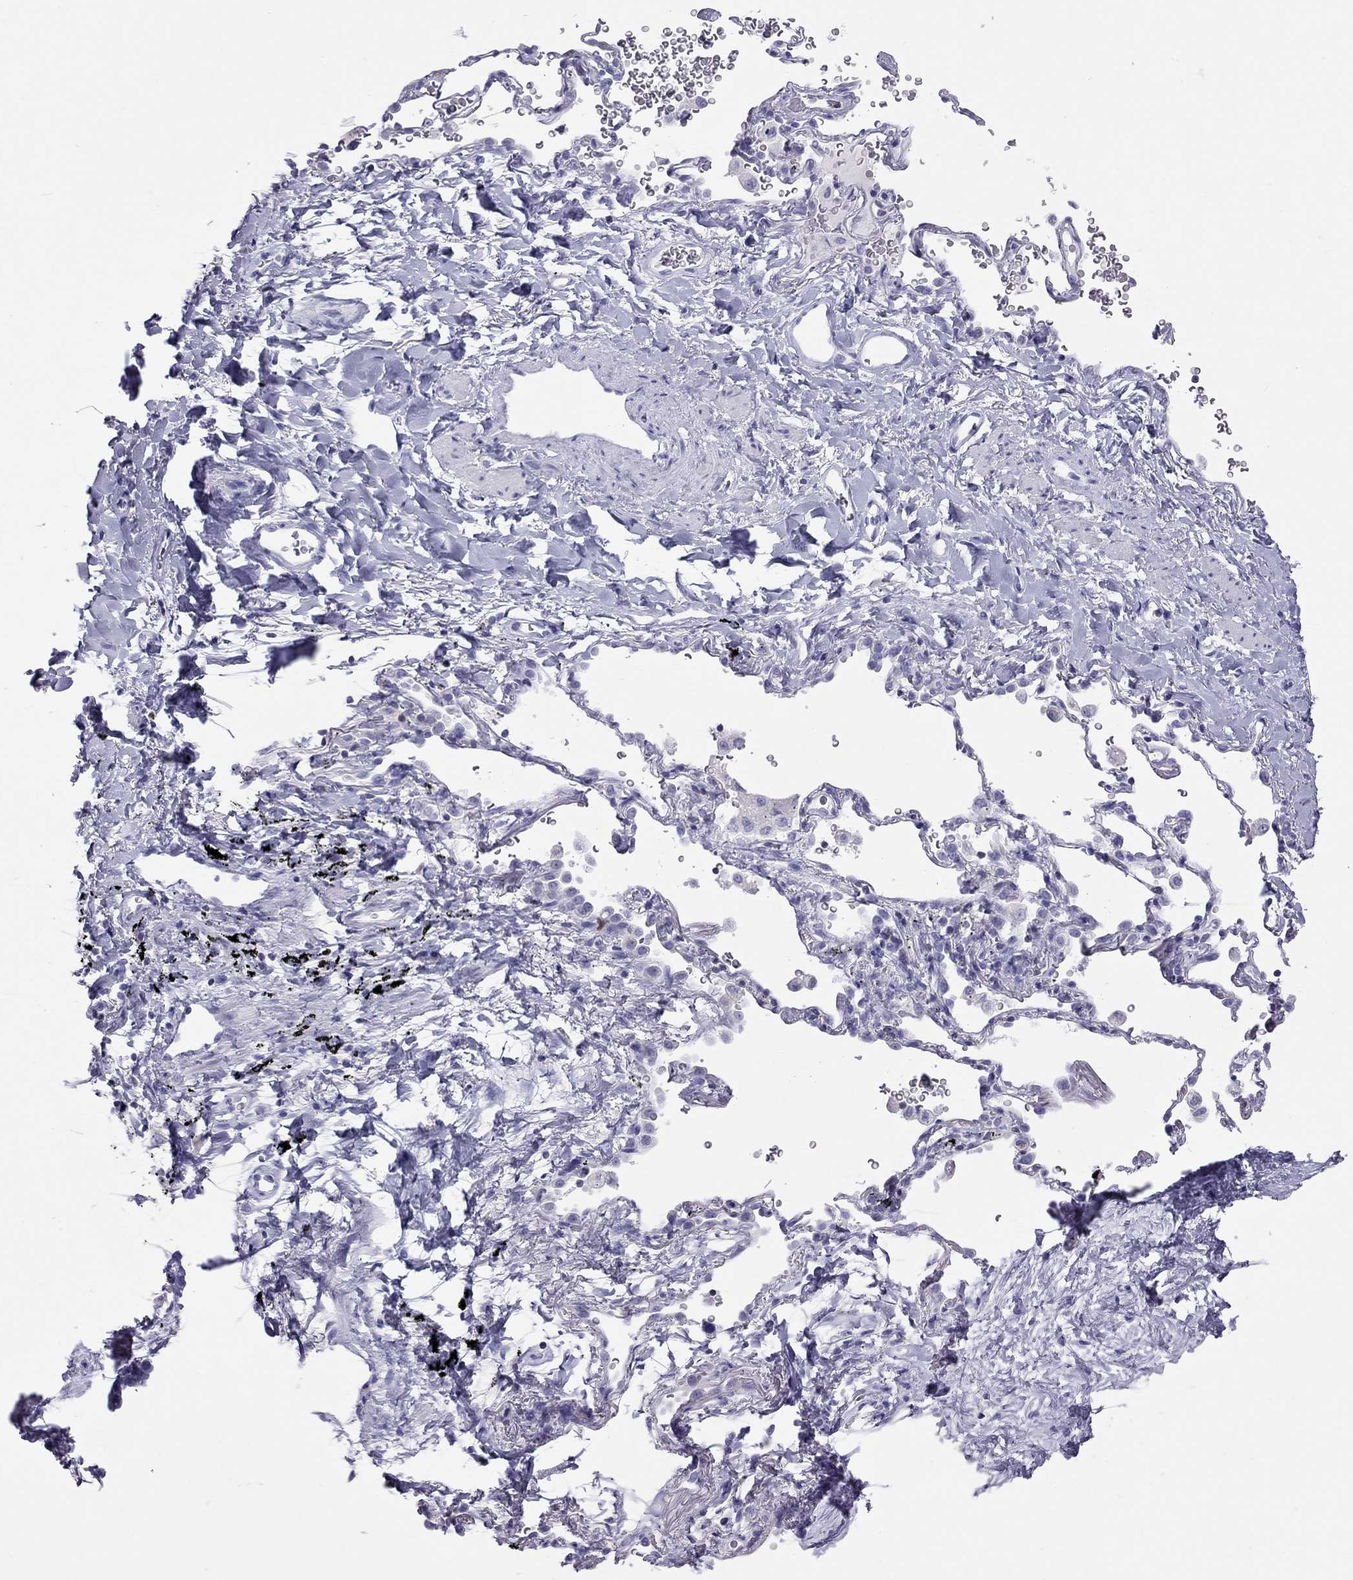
{"staining": {"intensity": "negative", "quantity": "none", "location": "none"}, "tissue": "soft tissue", "cell_type": "Fibroblasts", "image_type": "normal", "snomed": [{"axis": "morphology", "description": "Normal tissue, NOS"}, {"axis": "morphology", "description": "Adenocarcinoma, NOS"}, {"axis": "topography", "description": "Cartilage tissue"}, {"axis": "topography", "description": "Lung"}], "caption": "A high-resolution micrograph shows immunohistochemistry (IHC) staining of benign soft tissue, which displays no significant positivity in fibroblasts.", "gene": "STAG3", "patient": {"sex": "male", "age": 59}}